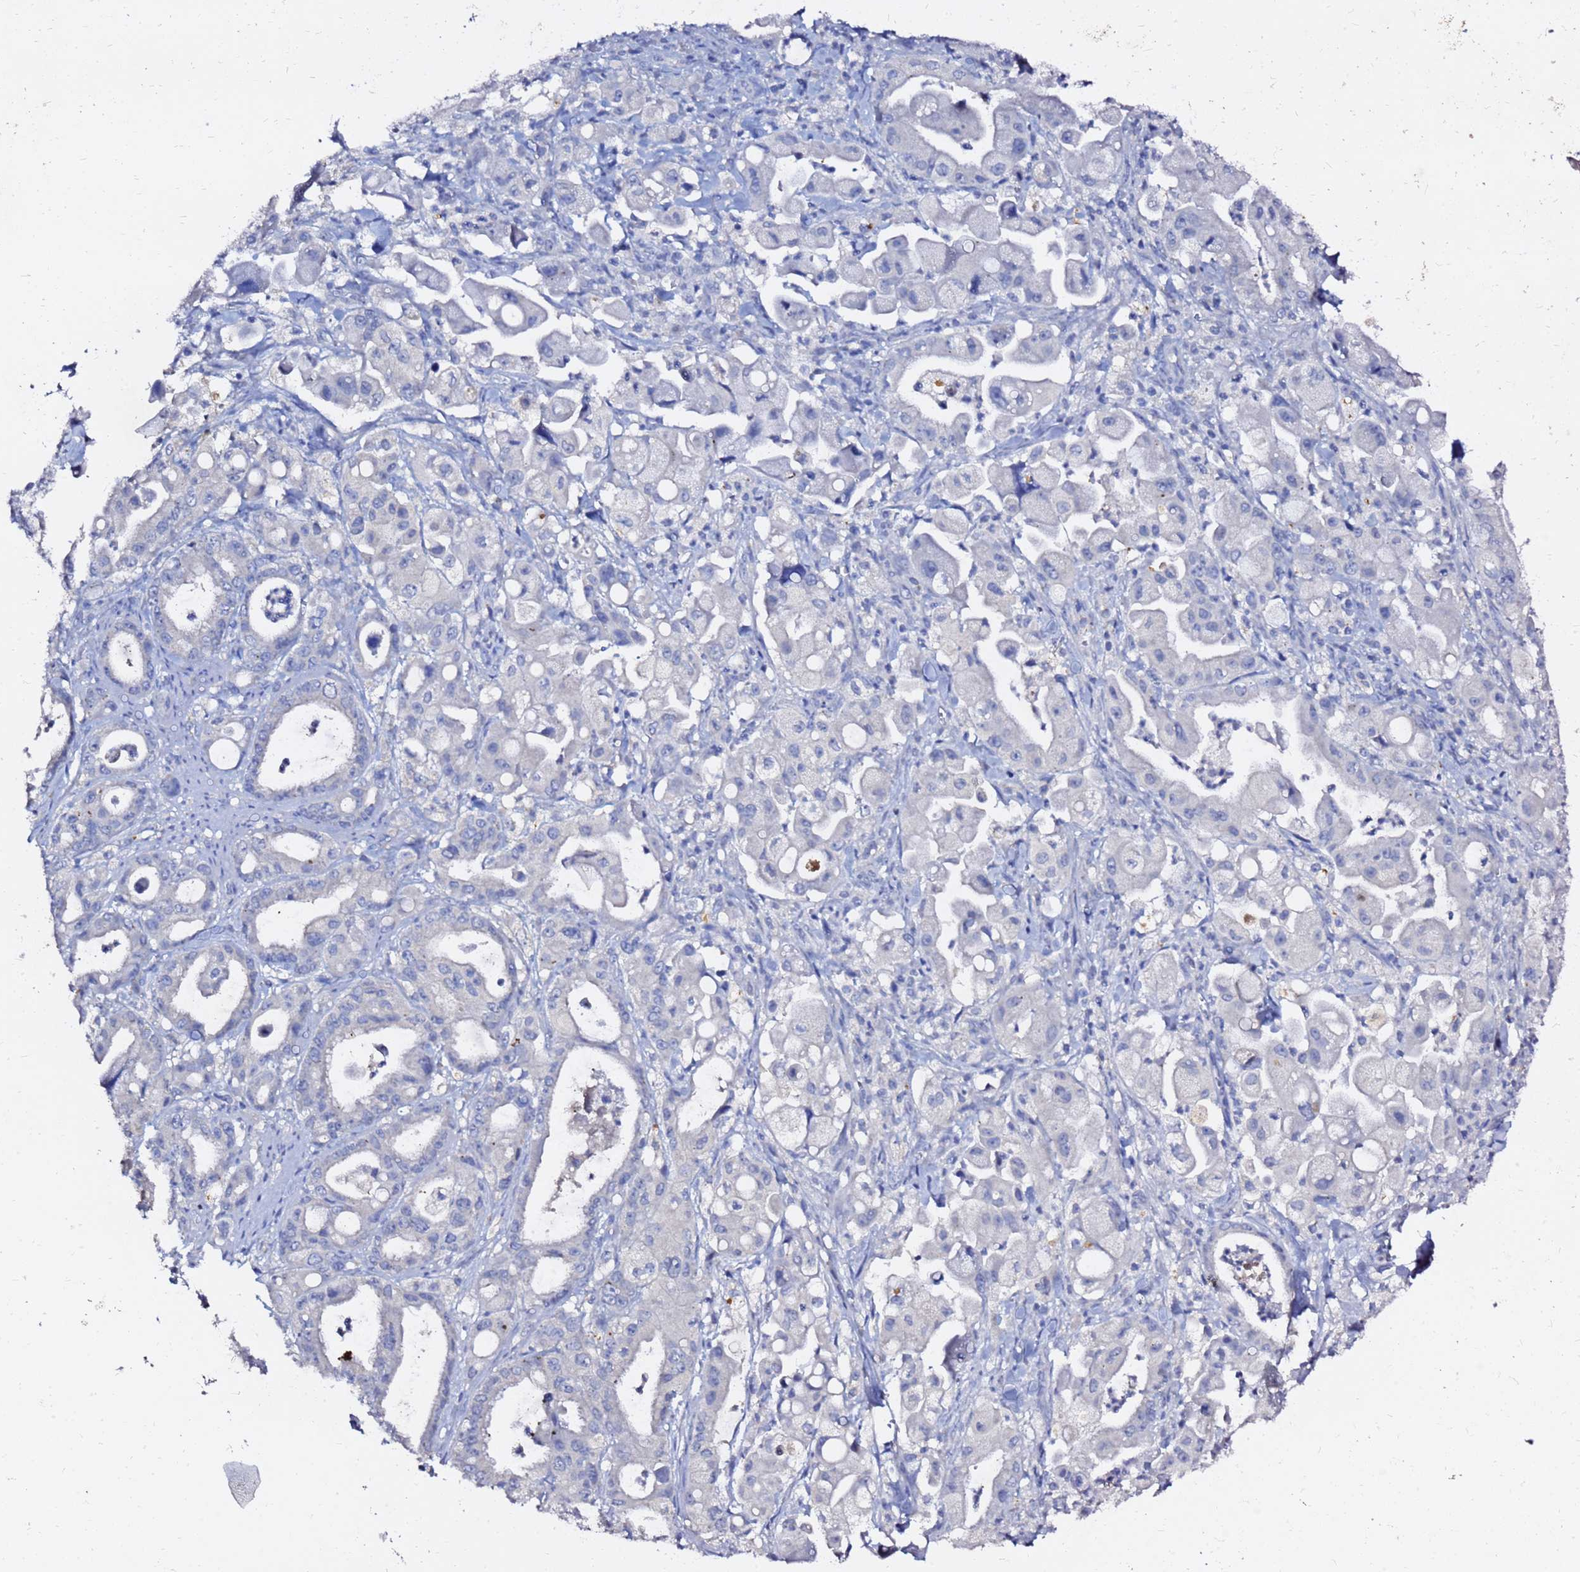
{"staining": {"intensity": "negative", "quantity": "none", "location": "none"}, "tissue": "pancreatic cancer", "cell_type": "Tumor cells", "image_type": "cancer", "snomed": [{"axis": "morphology", "description": "Adenocarcinoma, NOS"}, {"axis": "topography", "description": "Pancreas"}], "caption": "There is no significant staining in tumor cells of pancreatic adenocarcinoma. (DAB immunohistochemistry with hematoxylin counter stain).", "gene": "FAM183A", "patient": {"sex": "male", "age": 68}}